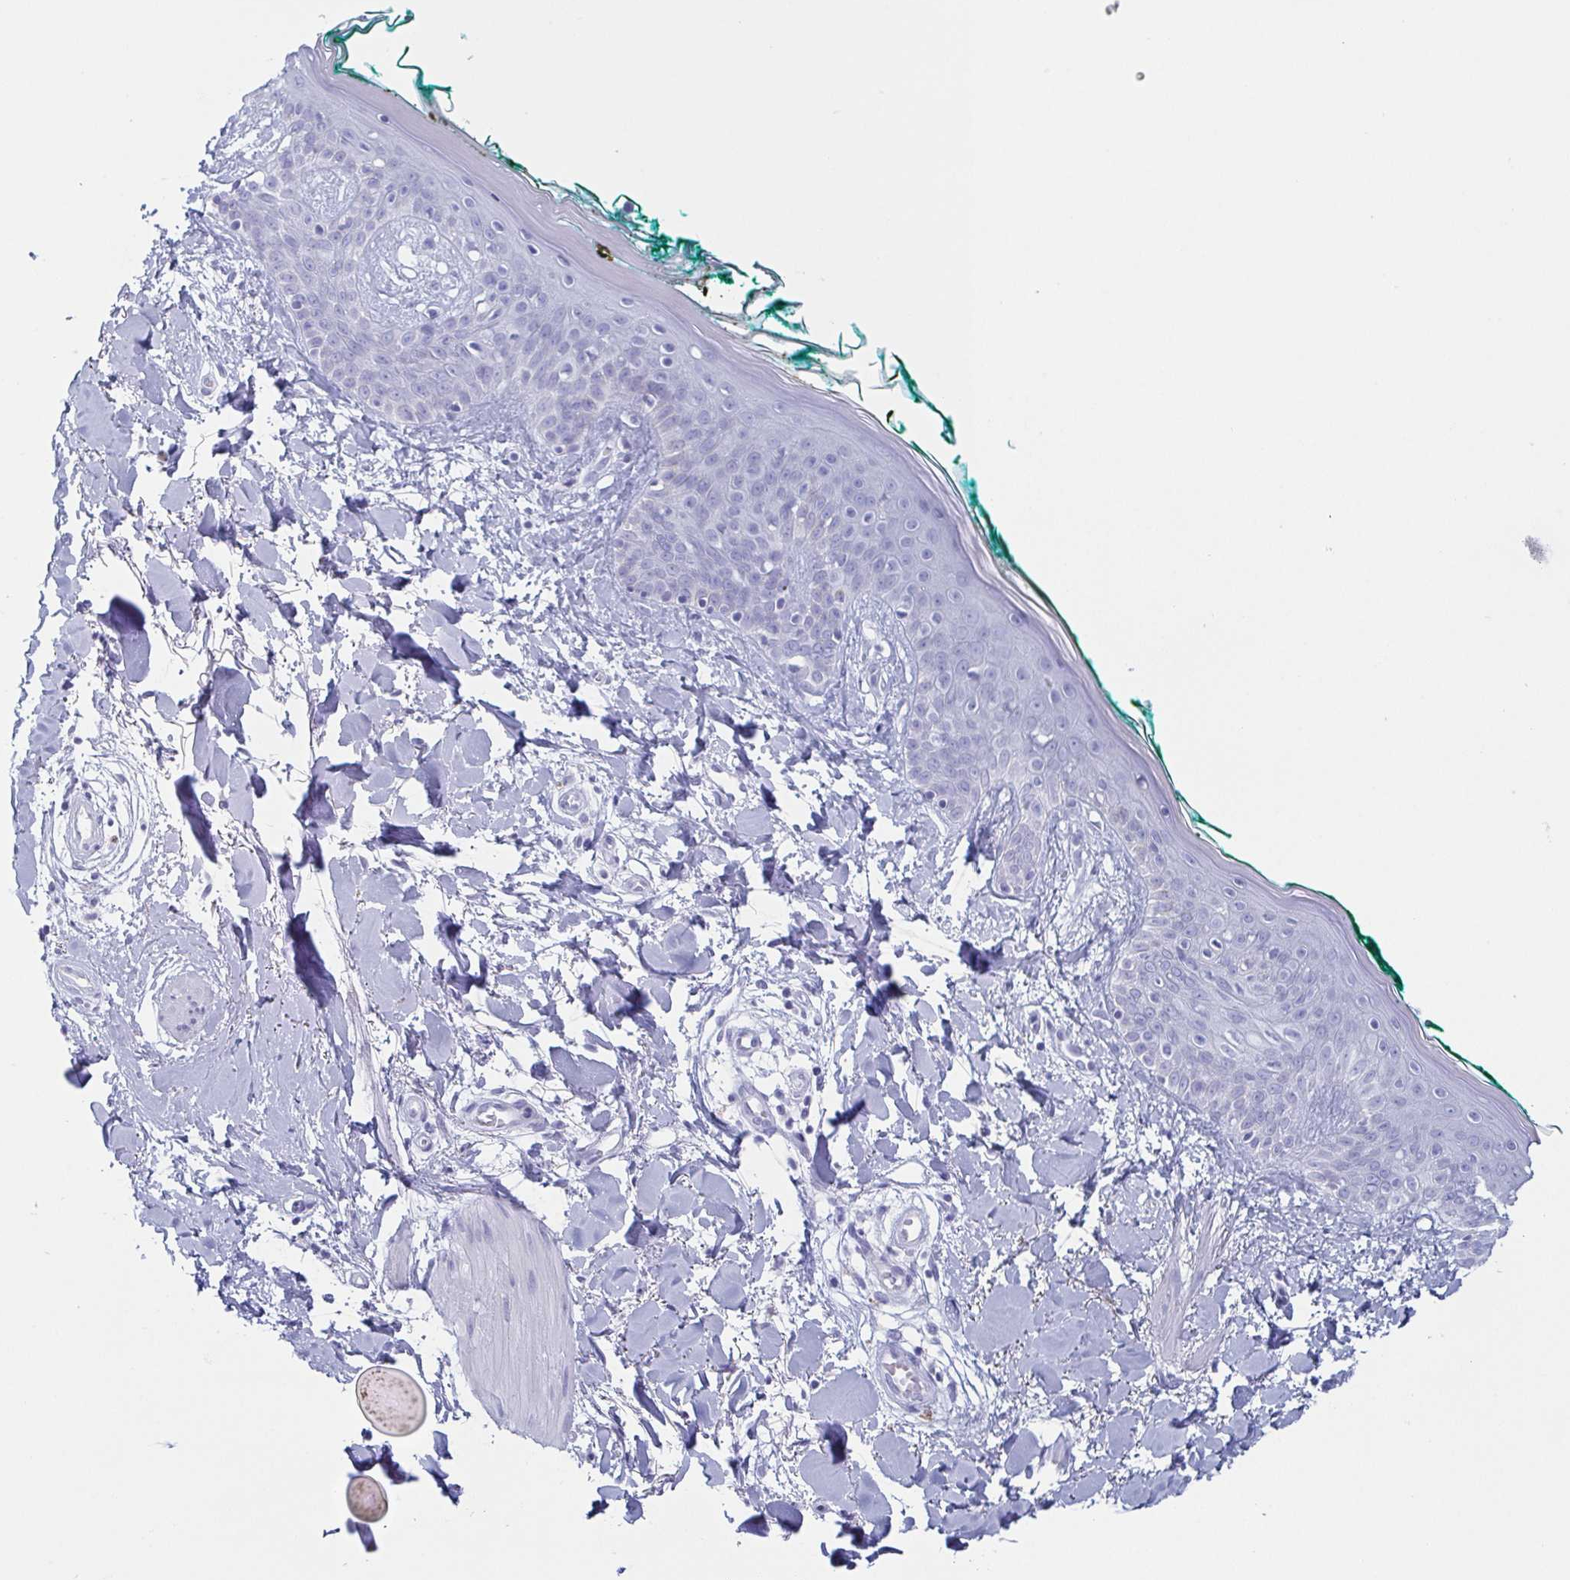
{"staining": {"intensity": "negative", "quantity": "none", "location": "none"}, "tissue": "skin", "cell_type": "Fibroblasts", "image_type": "normal", "snomed": [{"axis": "morphology", "description": "Normal tissue, NOS"}, {"axis": "topography", "description": "Skin"}], "caption": "Fibroblasts show no significant protein expression in normal skin. (DAB immunohistochemistry (IHC) visualized using brightfield microscopy, high magnification).", "gene": "PRR27", "patient": {"sex": "female", "age": 34}}